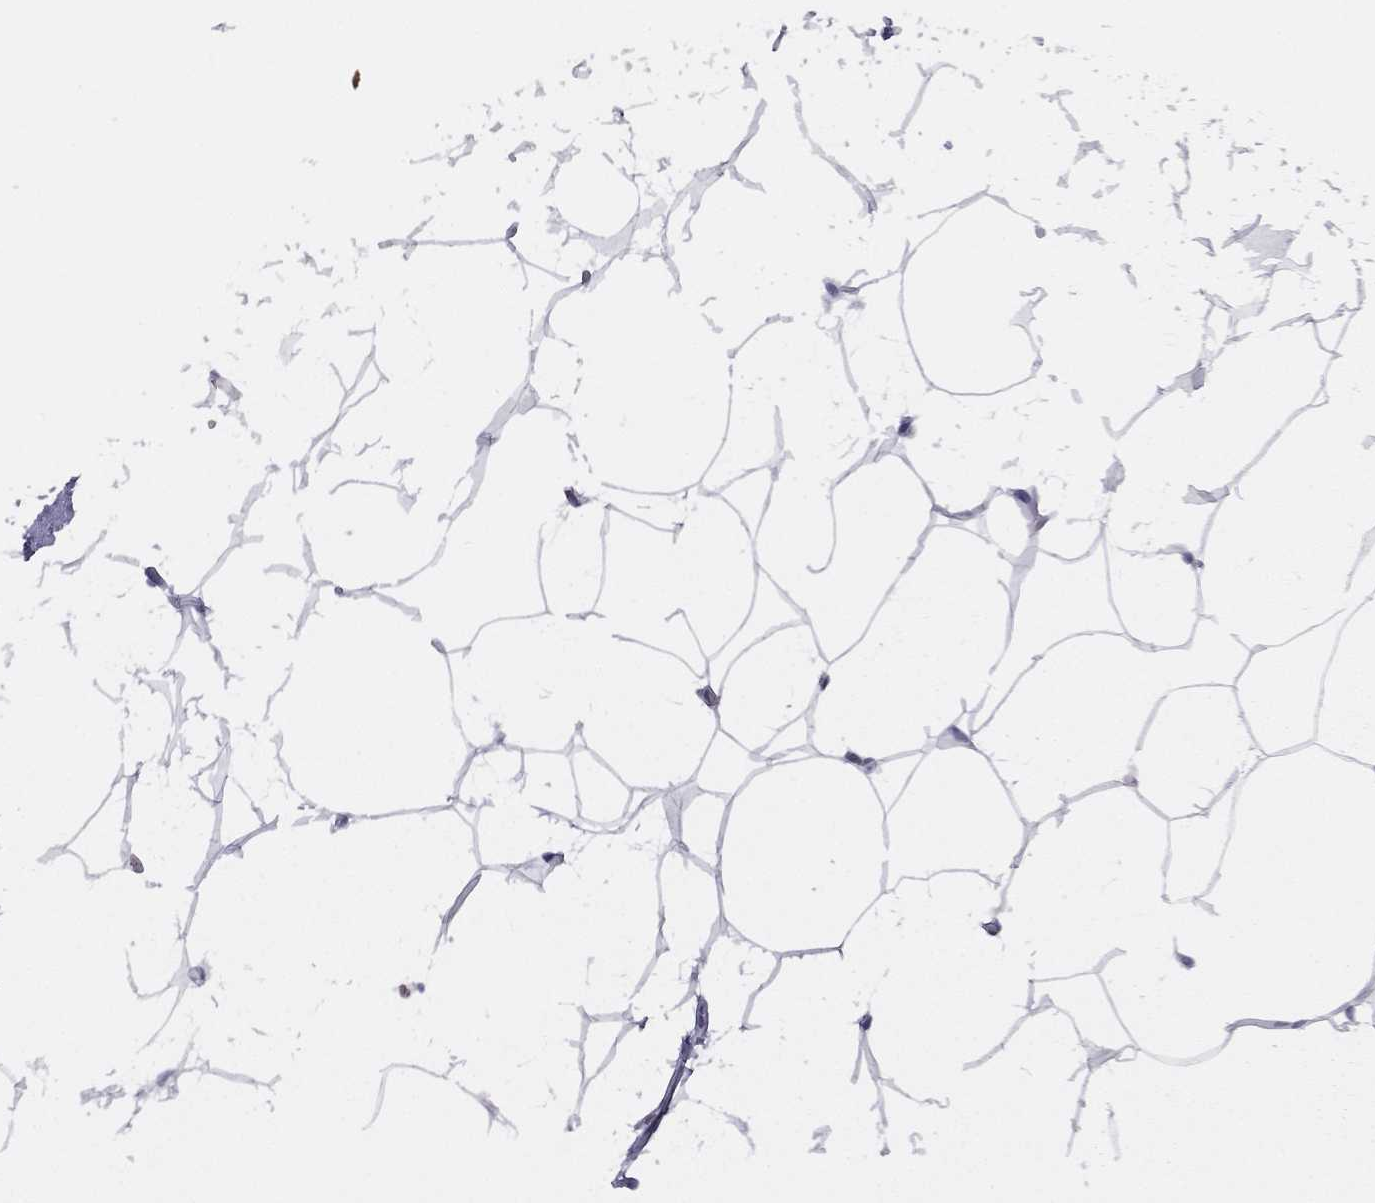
{"staining": {"intensity": "negative", "quantity": "none", "location": "none"}, "tissue": "breast", "cell_type": "Adipocytes", "image_type": "normal", "snomed": [{"axis": "morphology", "description": "Normal tissue, NOS"}, {"axis": "topography", "description": "Breast"}], "caption": "This is an immunohistochemistry (IHC) image of normal human breast. There is no expression in adipocytes.", "gene": "ESPL1", "patient": {"sex": "female", "age": 32}}